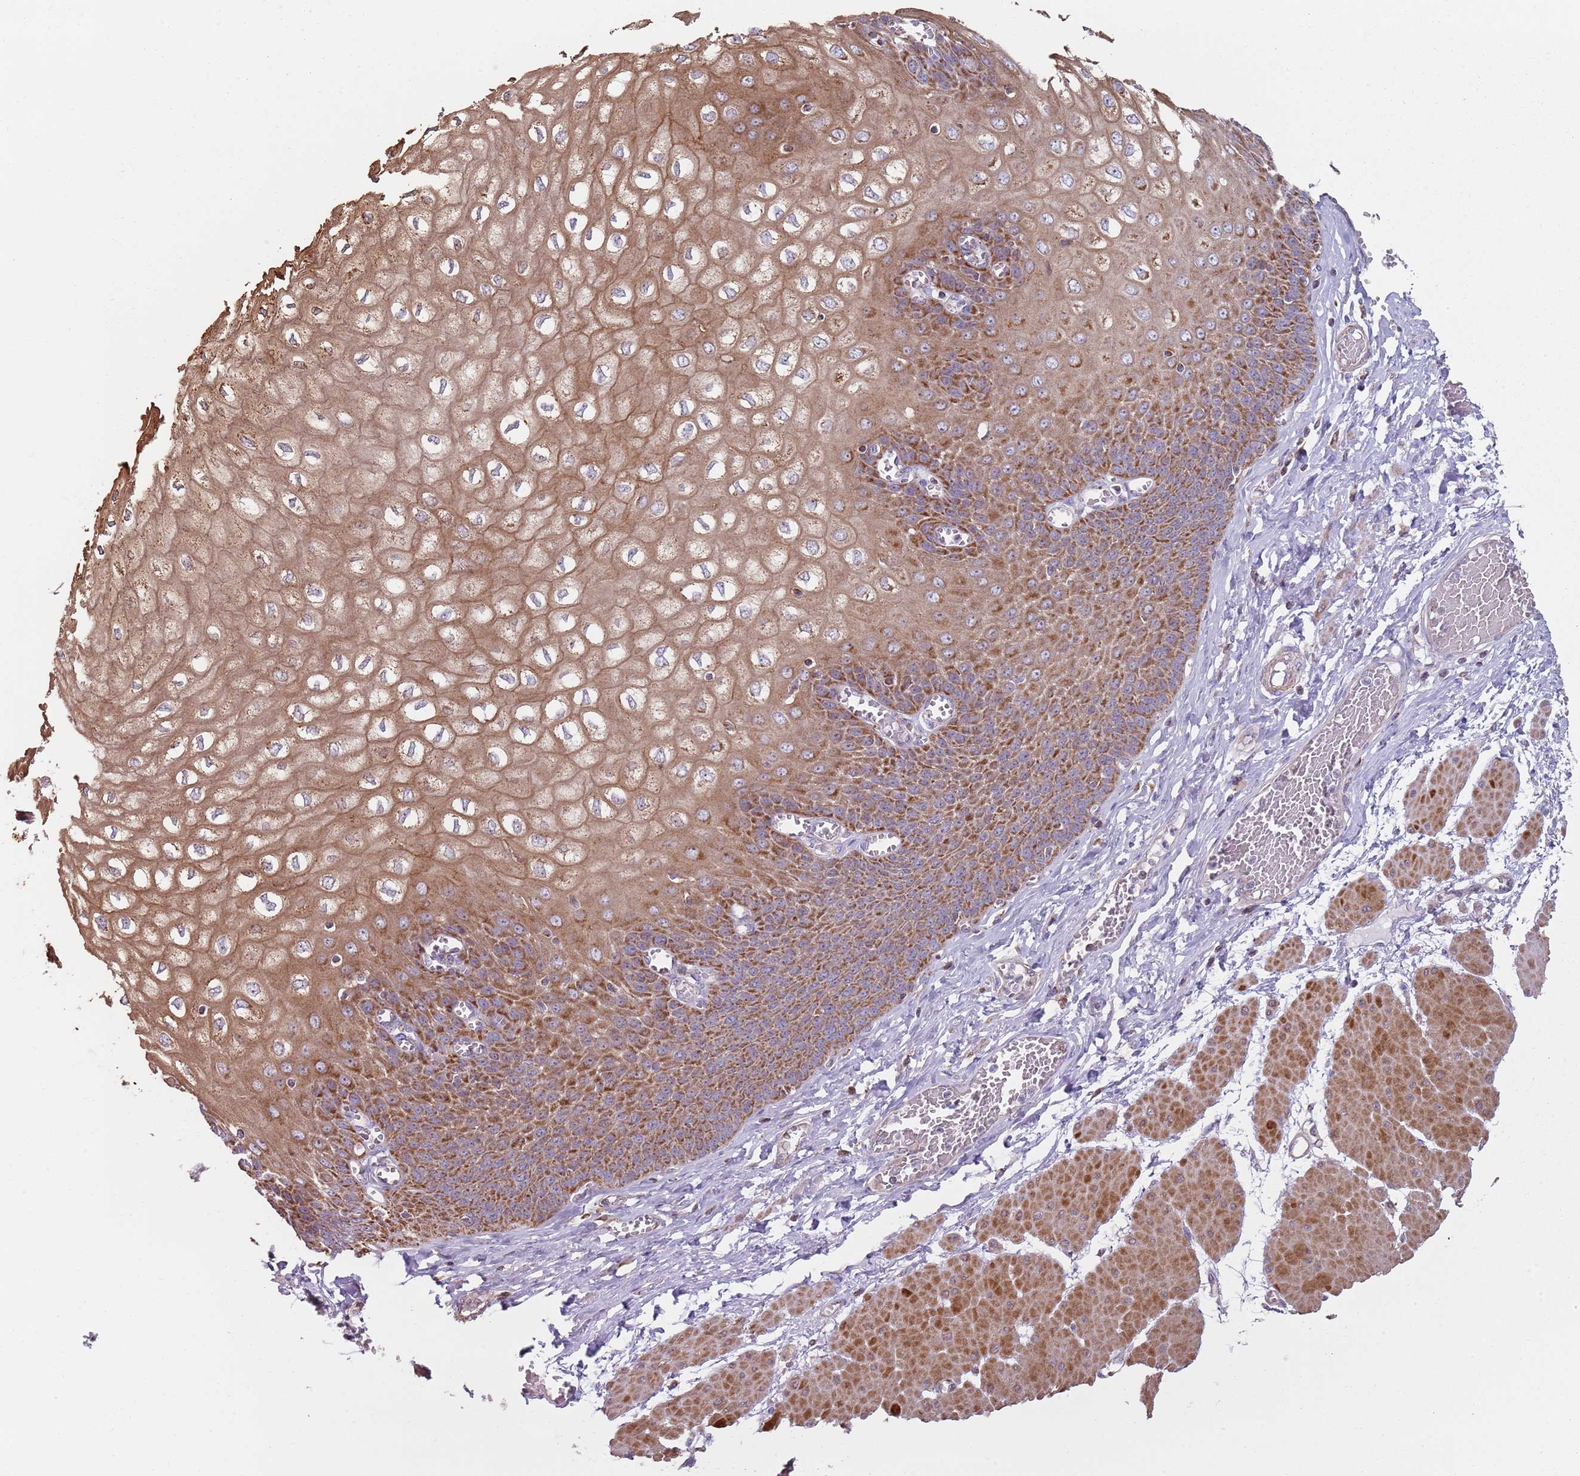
{"staining": {"intensity": "moderate", "quantity": ">75%", "location": "cytoplasmic/membranous"}, "tissue": "esophagus", "cell_type": "Squamous epithelial cells", "image_type": "normal", "snomed": [{"axis": "morphology", "description": "Normal tissue, NOS"}, {"axis": "topography", "description": "Esophagus"}], "caption": "Brown immunohistochemical staining in unremarkable human esophagus reveals moderate cytoplasmic/membranous positivity in about >75% of squamous epithelial cells.", "gene": "GAS8", "patient": {"sex": "male", "age": 60}}